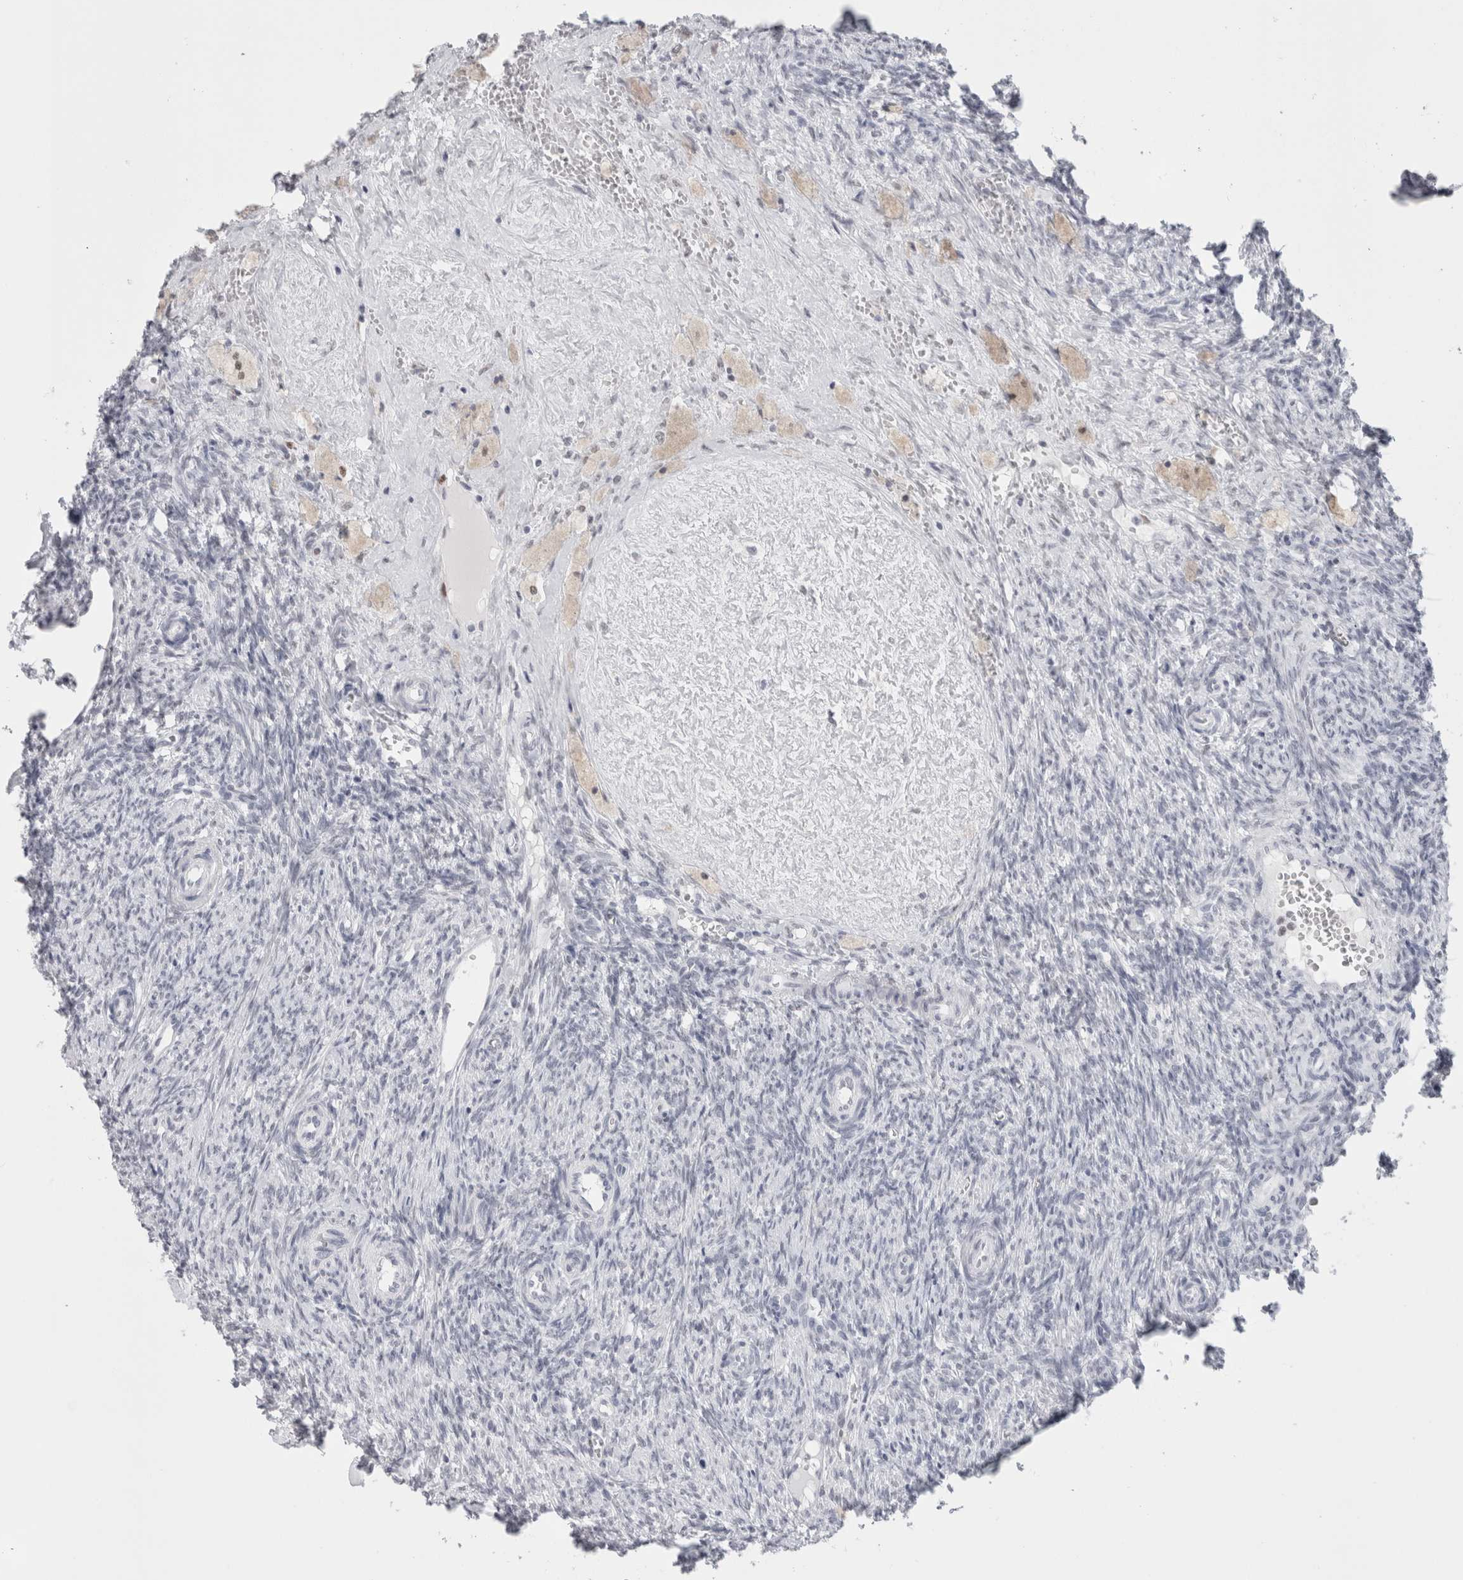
{"staining": {"intensity": "moderate", "quantity": "25%-75%", "location": "cytoplasmic/membranous"}, "tissue": "ovary", "cell_type": "Follicle cells", "image_type": "normal", "snomed": [{"axis": "morphology", "description": "Normal tissue, NOS"}, {"axis": "topography", "description": "Ovary"}], "caption": "An immunohistochemistry micrograph of unremarkable tissue is shown. Protein staining in brown labels moderate cytoplasmic/membranous positivity in ovary within follicle cells.", "gene": "SMARCC1", "patient": {"sex": "female", "age": 41}}